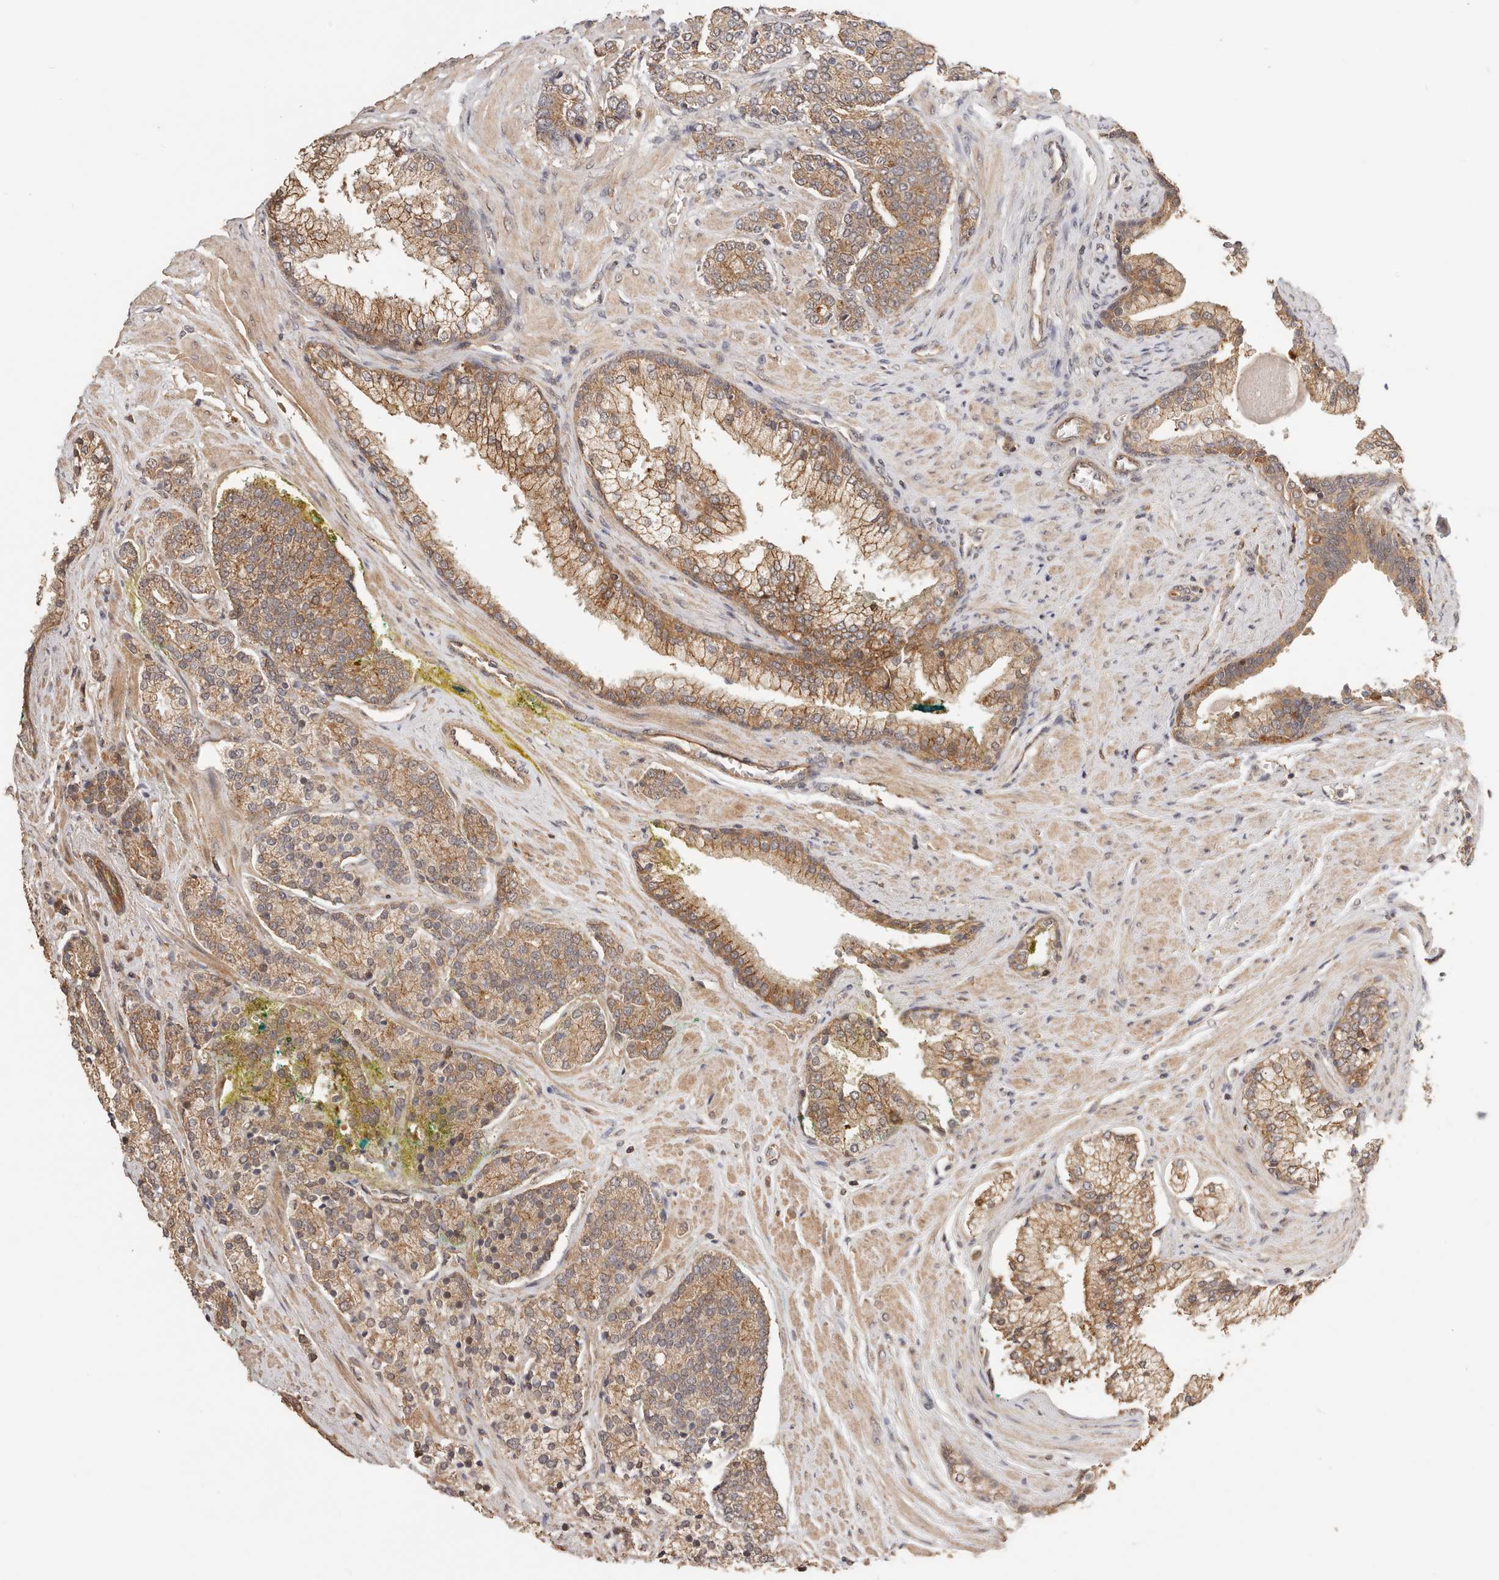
{"staining": {"intensity": "moderate", "quantity": "25%-75%", "location": "cytoplasmic/membranous"}, "tissue": "prostate cancer", "cell_type": "Tumor cells", "image_type": "cancer", "snomed": [{"axis": "morphology", "description": "Adenocarcinoma, High grade"}, {"axis": "topography", "description": "Prostate"}], "caption": "Human high-grade adenocarcinoma (prostate) stained for a protein (brown) displays moderate cytoplasmic/membranous positive expression in approximately 25%-75% of tumor cells.", "gene": "AFDN", "patient": {"sex": "male", "age": 71}}